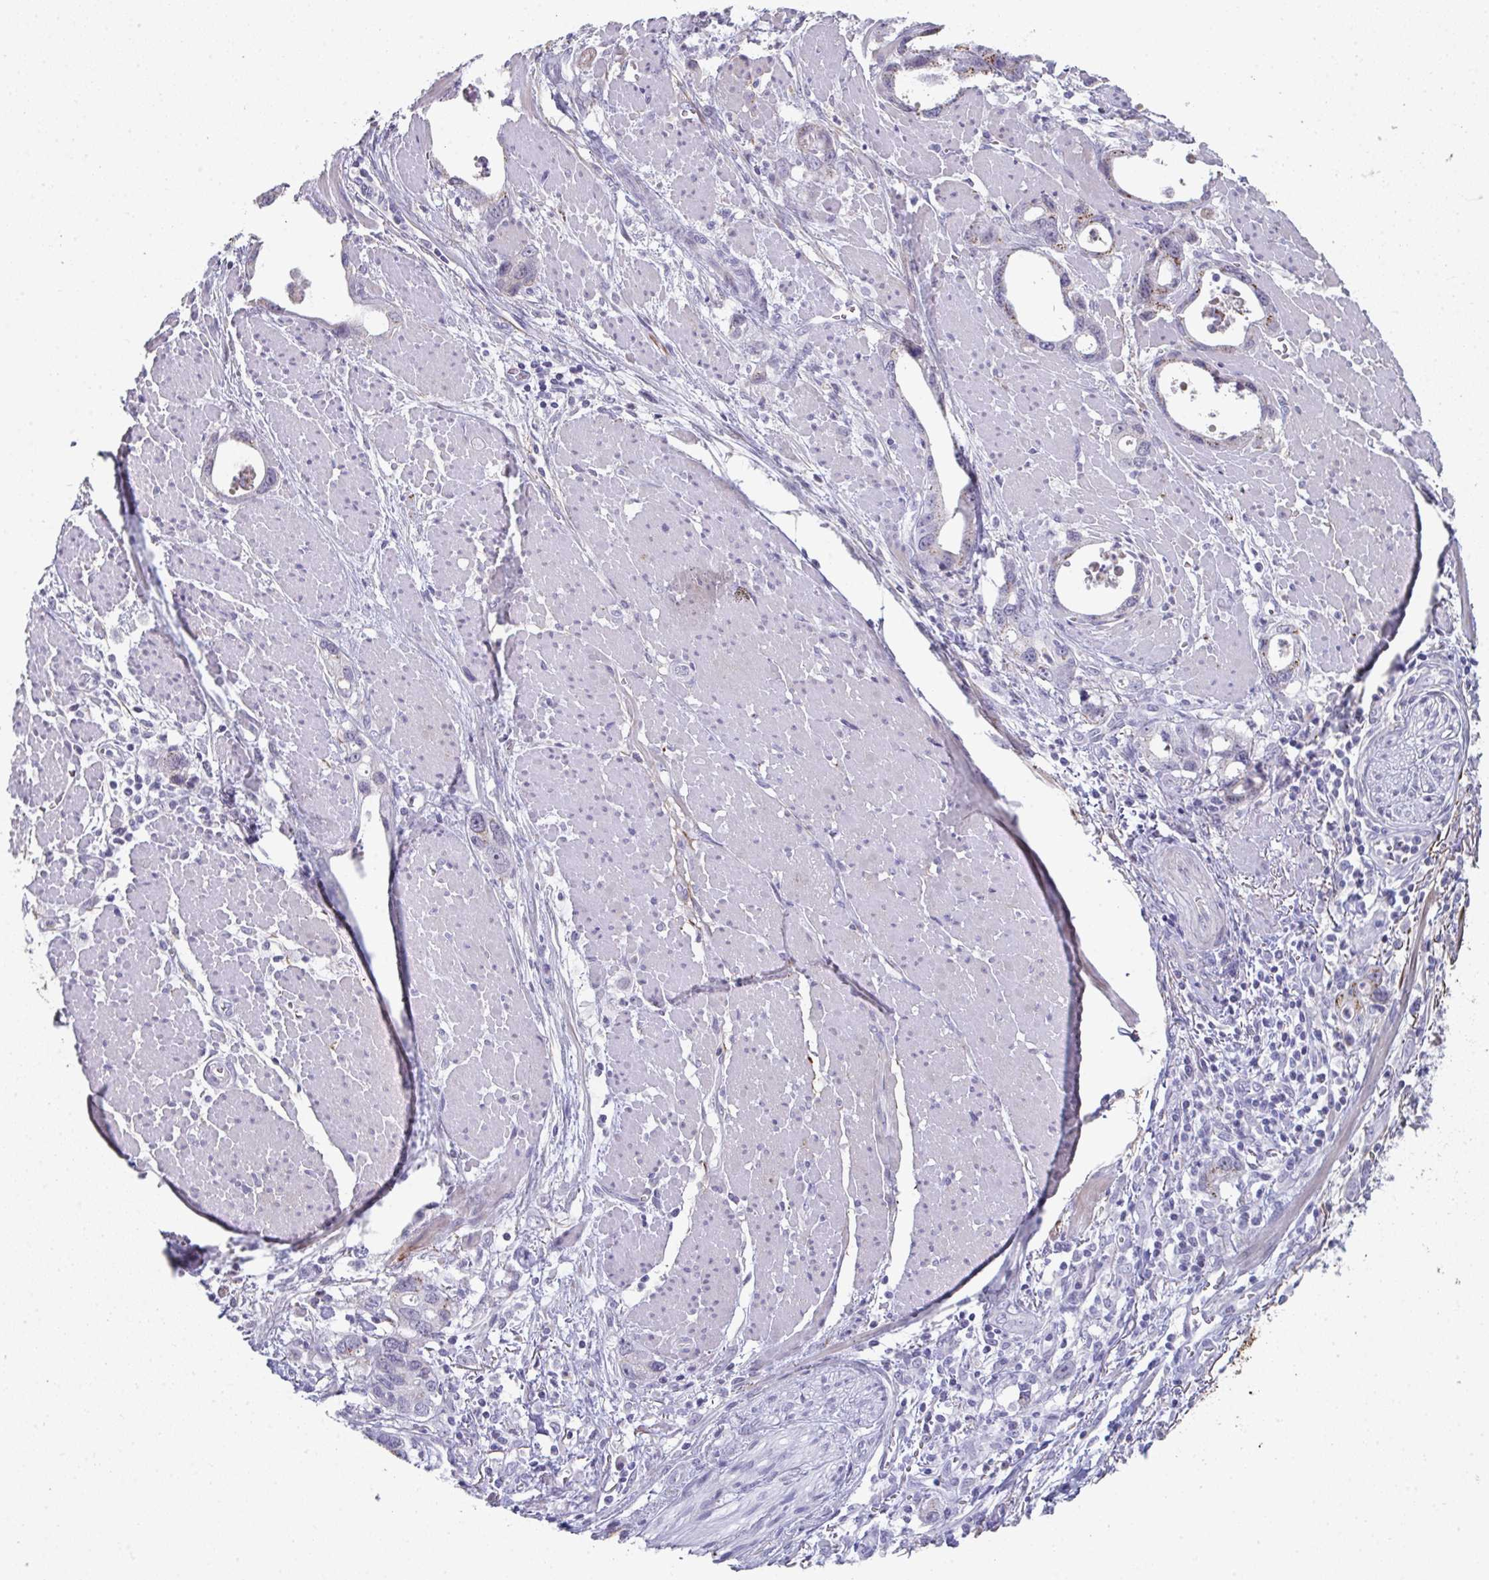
{"staining": {"intensity": "moderate", "quantity": "25%-75%", "location": "cytoplasmic/membranous"}, "tissue": "stomach cancer", "cell_type": "Tumor cells", "image_type": "cancer", "snomed": [{"axis": "morphology", "description": "Adenocarcinoma, NOS"}, {"axis": "topography", "description": "Stomach, upper"}], "caption": "The micrograph shows a brown stain indicating the presence of a protein in the cytoplasmic/membranous of tumor cells in stomach cancer. The protein is stained brown, and the nuclei are stained in blue (DAB IHC with brightfield microscopy, high magnification).", "gene": "A1CF", "patient": {"sex": "male", "age": 74}}